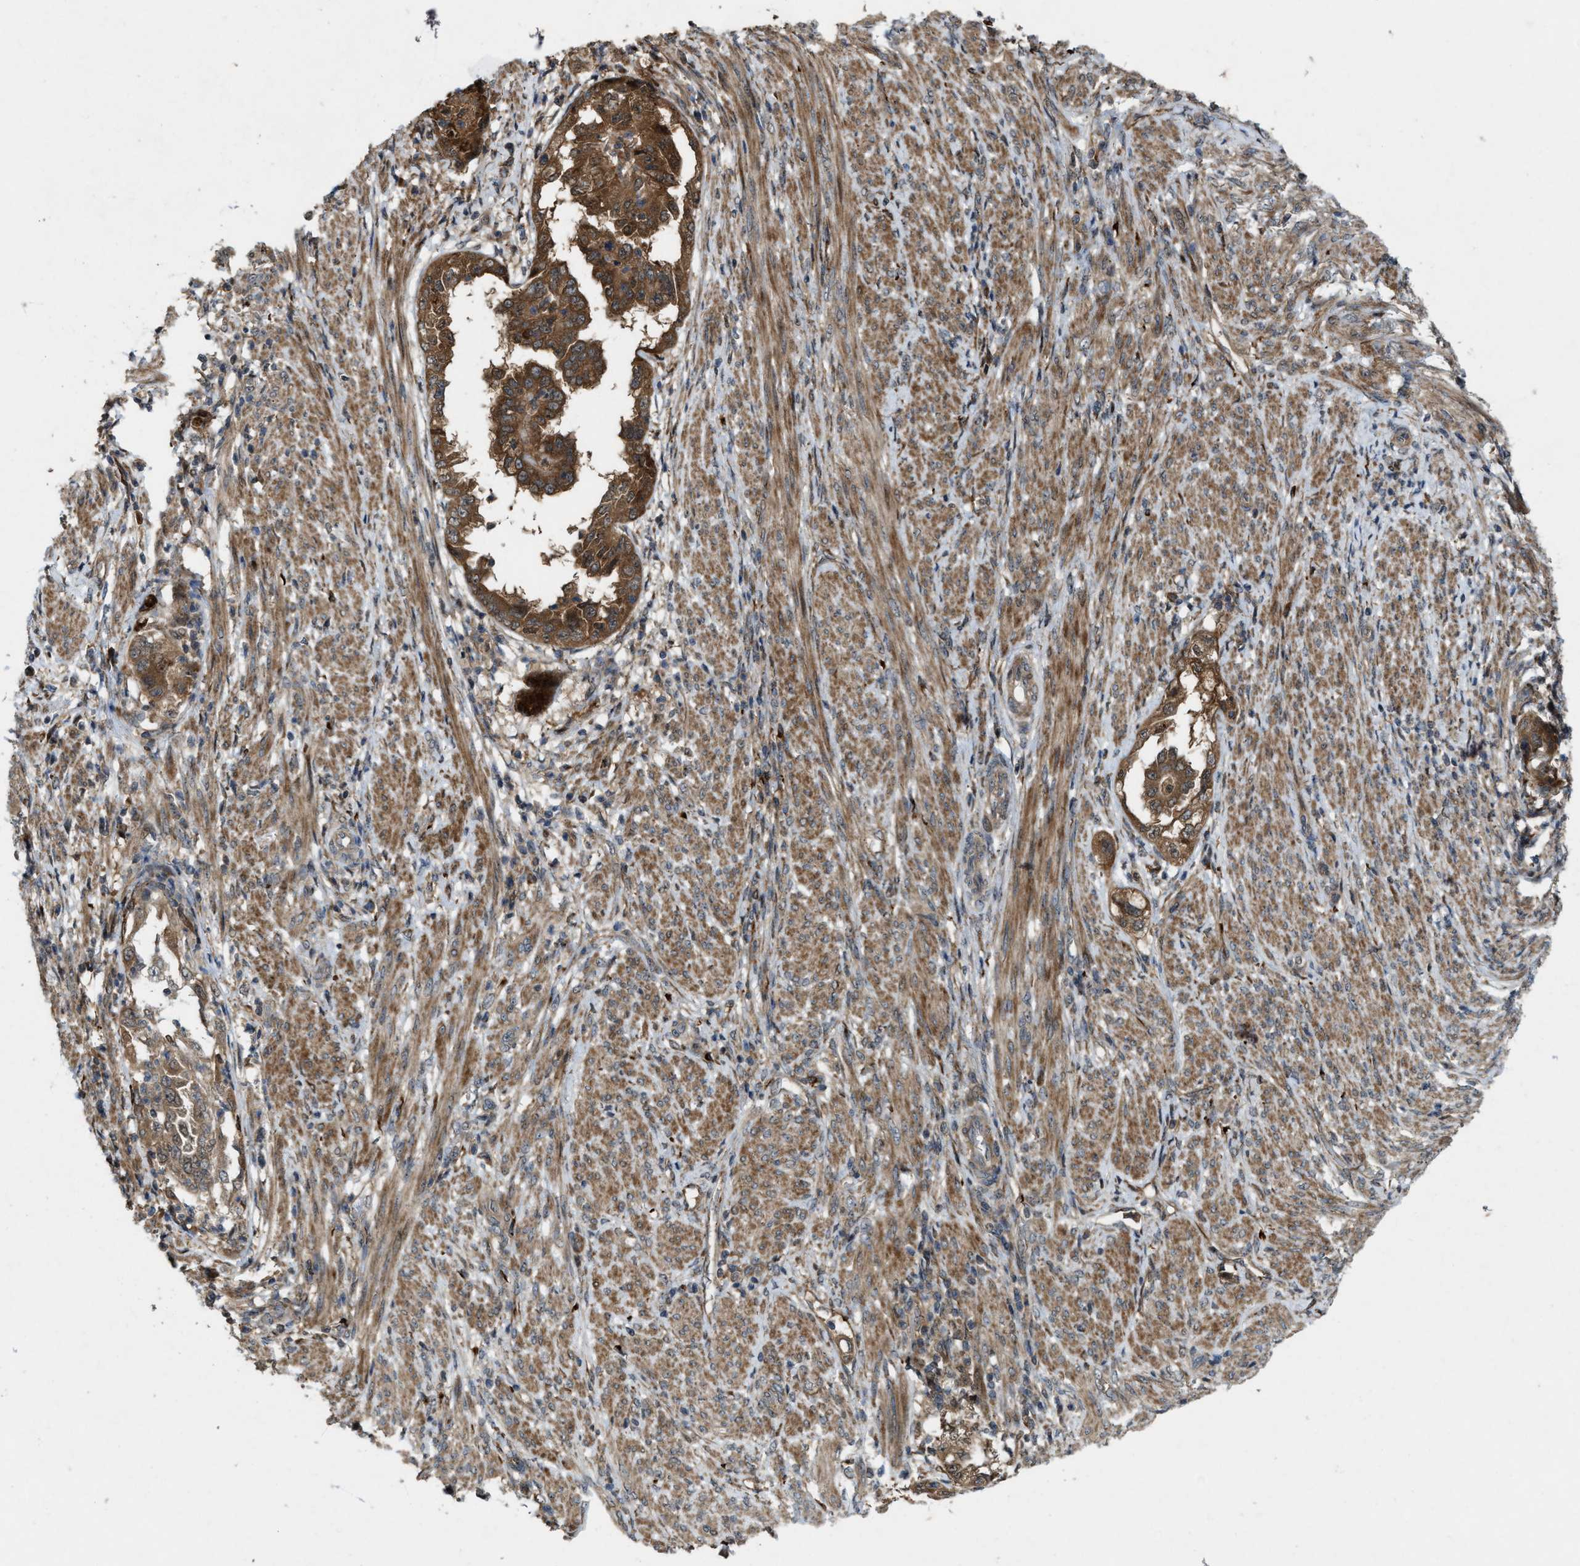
{"staining": {"intensity": "moderate", "quantity": ">75%", "location": "cytoplasmic/membranous"}, "tissue": "endometrial cancer", "cell_type": "Tumor cells", "image_type": "cancer", "snomed": [{"axis": "morphology", "description": "Adenocarcinoma, NOS"}, {"axis": "topography", "description": "Endometrium"}], "caption": "Endometrial cancer stained with immunohistochemistry reveals moderate cytoplasmic/membranous staining in about >75% of tumor cells. Using DAB (brown) and hematoxylin (blue) stains, captured at high magnification using brightfield microscopy.", "gene": "LRRC72", "patient": {"sex": "female", "age": 85}}